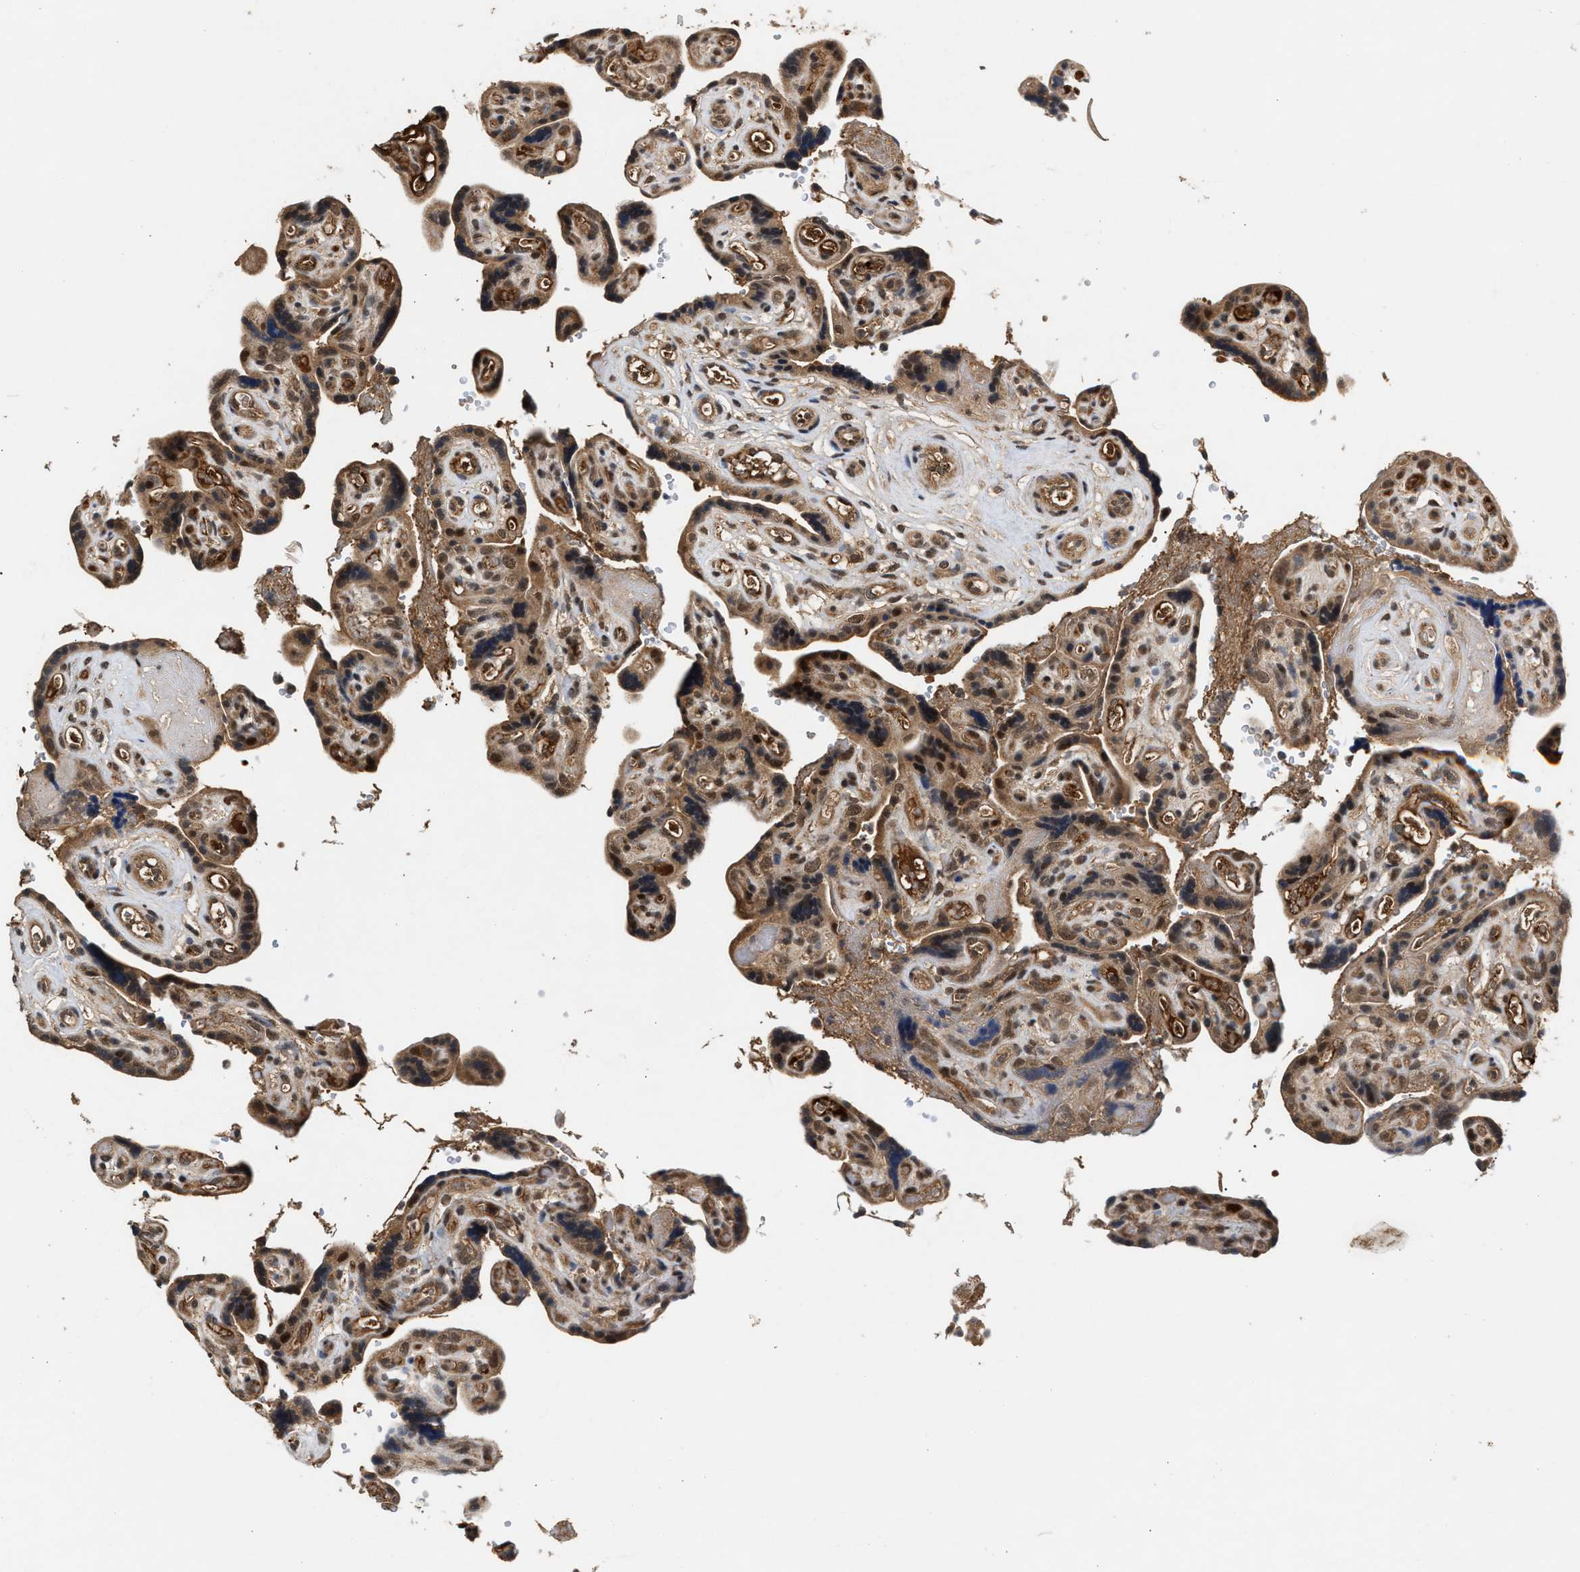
{"staining": {"intensity": "moderate", "quantity": ">75%", "location": "cytoplasmic/membranous,nuclear"}, "tissue": "placenta", "cell_type": "Decidual cells", "image_type": "normal", "snomed": [{"axis": "morphology", "description": "Normal tissue, NOS"}, {"axis": "topography", "description": "Placenta"}], "caption": "High-power microscopy captured an immunohistochemistry photomicrograph of unremarkable placenta, revealing moderate cytoplasmic/membranous,nuclear positivity in about >75% of decidual cells. The staining is performed using DAB brown chromogen to label protein expression. The nuclei are counter-stained blue using hematoxylin.", "gene": "RUSC2", "patient": {"sex": "female", "age": 30}}